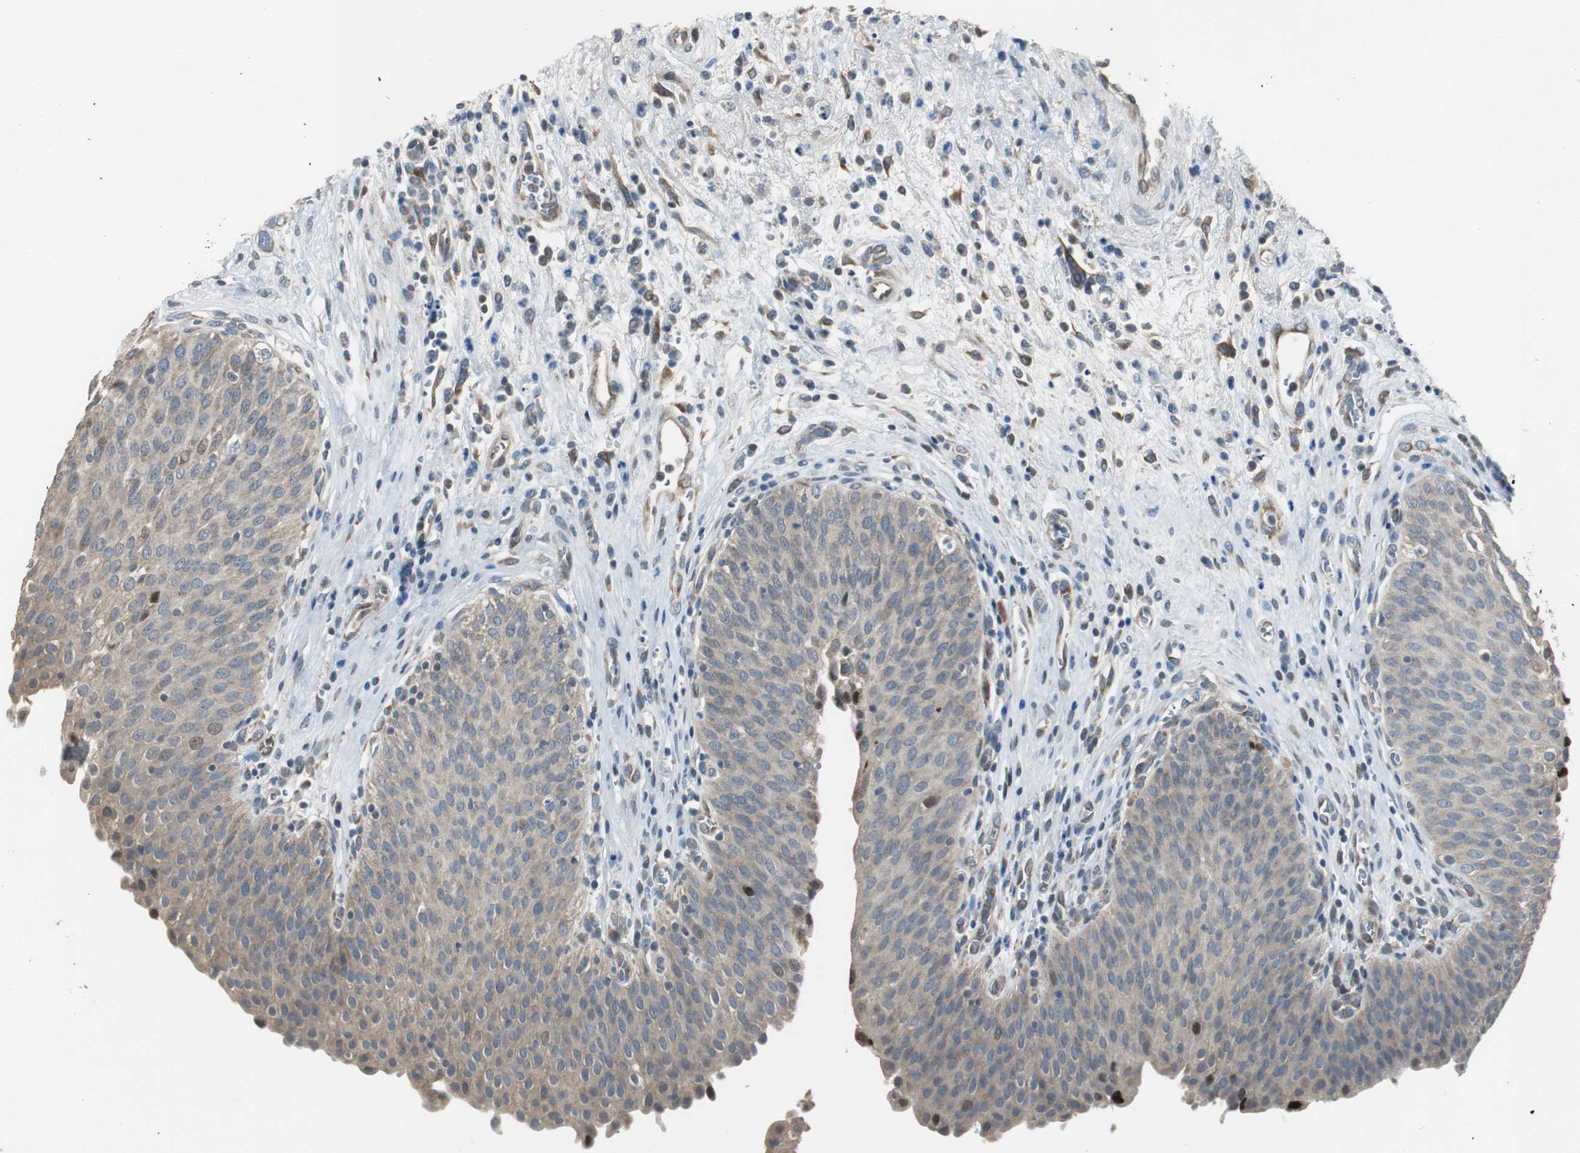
{"staining": {"intensity": "weak", "quantity": "25%-75%", "location": "cytoplasmic/membranous"}, "tissue": "urinary bladder", "cell_type": "Urothelial cells", "image_type": "normal", "snomed": [{"axis": "morphology", "description": "Normal tissue, NOS"}, {"axis": "morphology", "description": "Dysplasia, NOS"}, {"axis": "topography", "description": "Urinary bladder"}], "caption": "Urinary bladder stained with a brown dye exhibits weak cytoplasmic/membranous positive staining in about 25%-75% of urothelial cells.", "gene": "MYT1", "patient": {"sex": "male", "age": 35}}